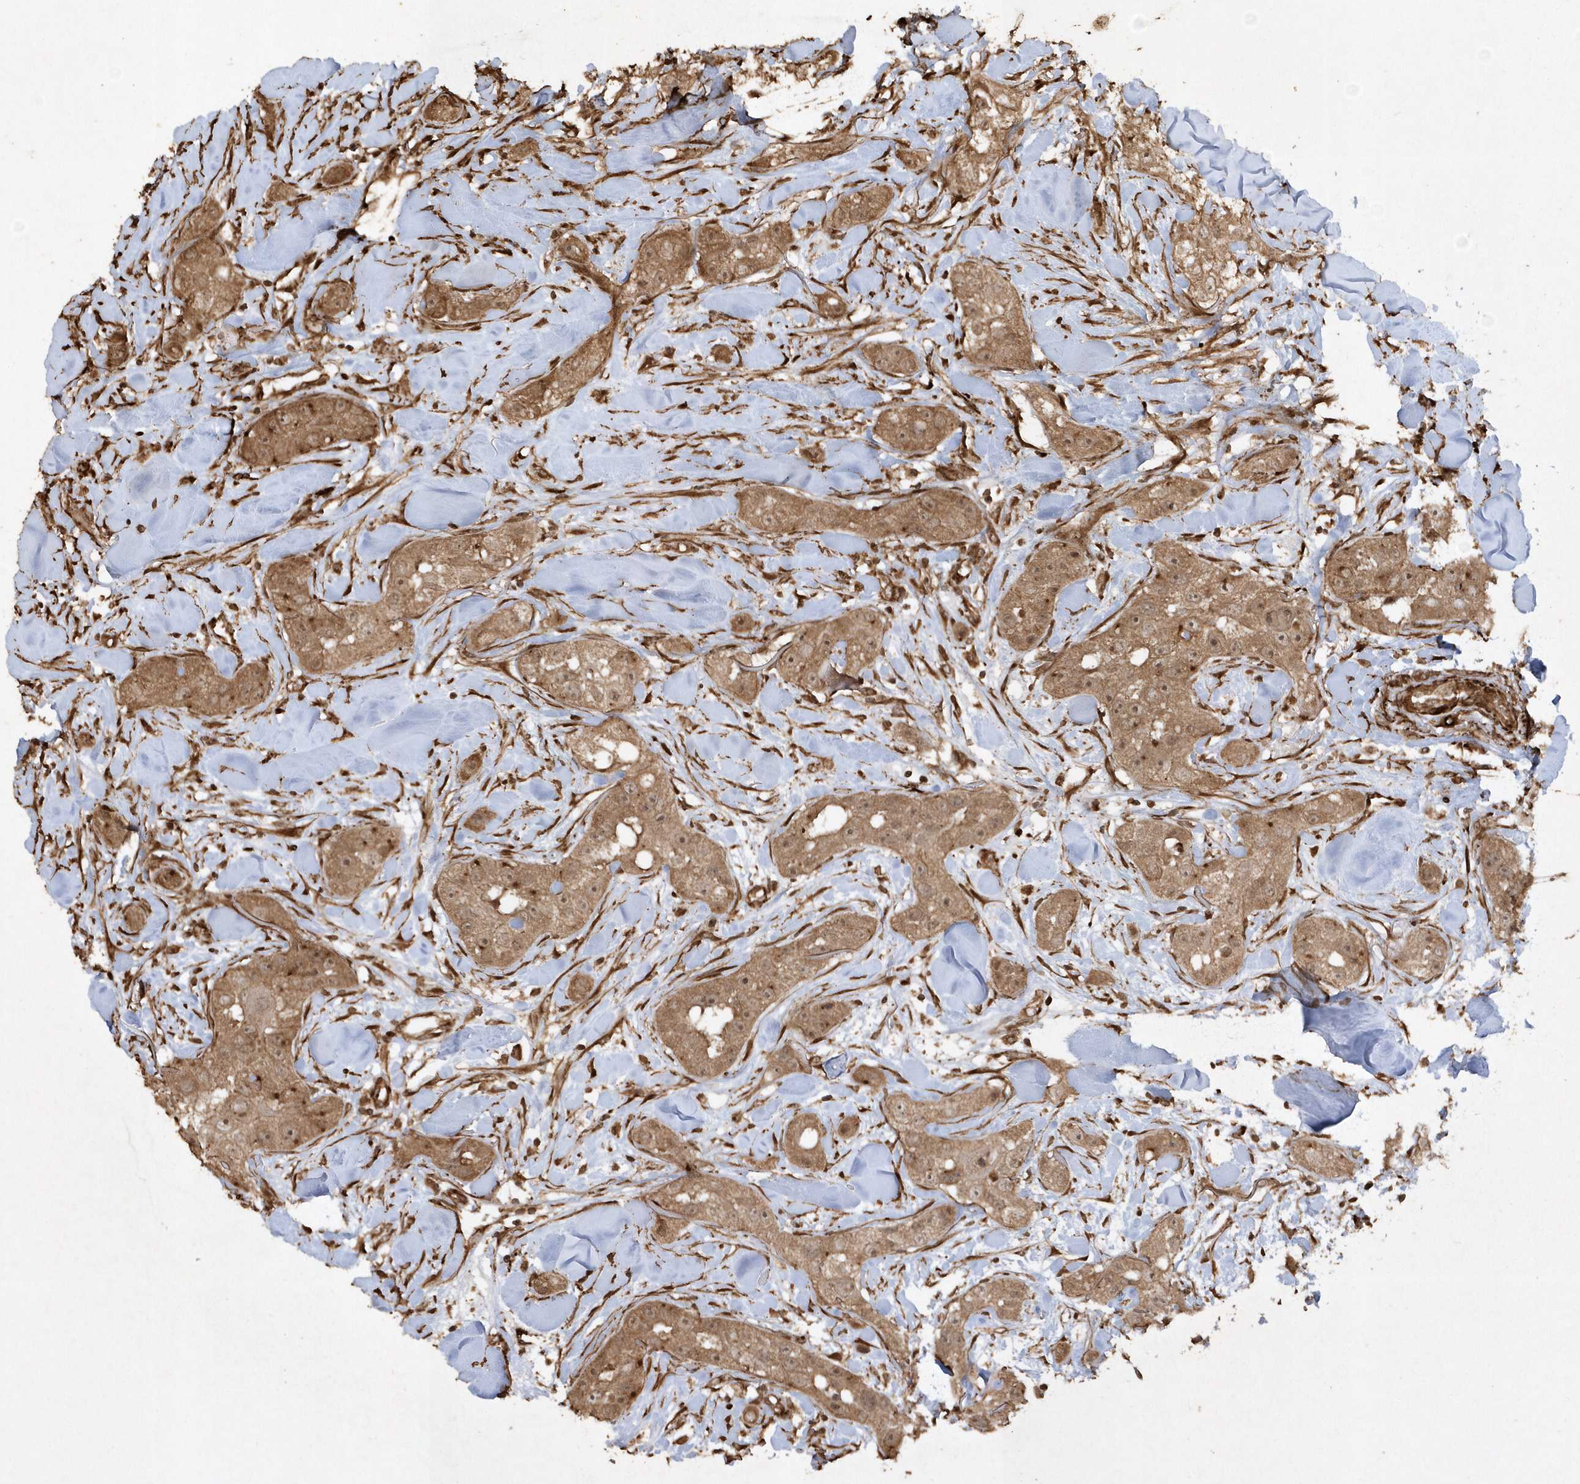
{"staining": {"intensity": "moderate", "quantity": ">75%", "location": "cytoplasmic/membranous"}, "tissue": "head and neck cancer", "cell_type": "Tumor cells", "image_type": "cancer", "snomed": [{"axis": "morphology", "description": "Normal tissue, NOS"}, {"axis": "morphology", "description": "Squamous cell carcinoma, NOS"}, {"axis": "topography", "description": "Skeletal muscle"}, {"axis": "topography", "description": "Head-Neck"}], "caption": "Immunohistochemical staining of squamous cell carcinoma (head and neck) exhibits medium levels of moderate cytoplasmic/membranous protein staining in approximately >75% of tumor cells. (Stains: DAB in brown, nuclei in blue, Microscopy: brightfield microscopy at high magnification).", "gene": "AVPI1", "patient": {"sex": "male", "age": 51}}